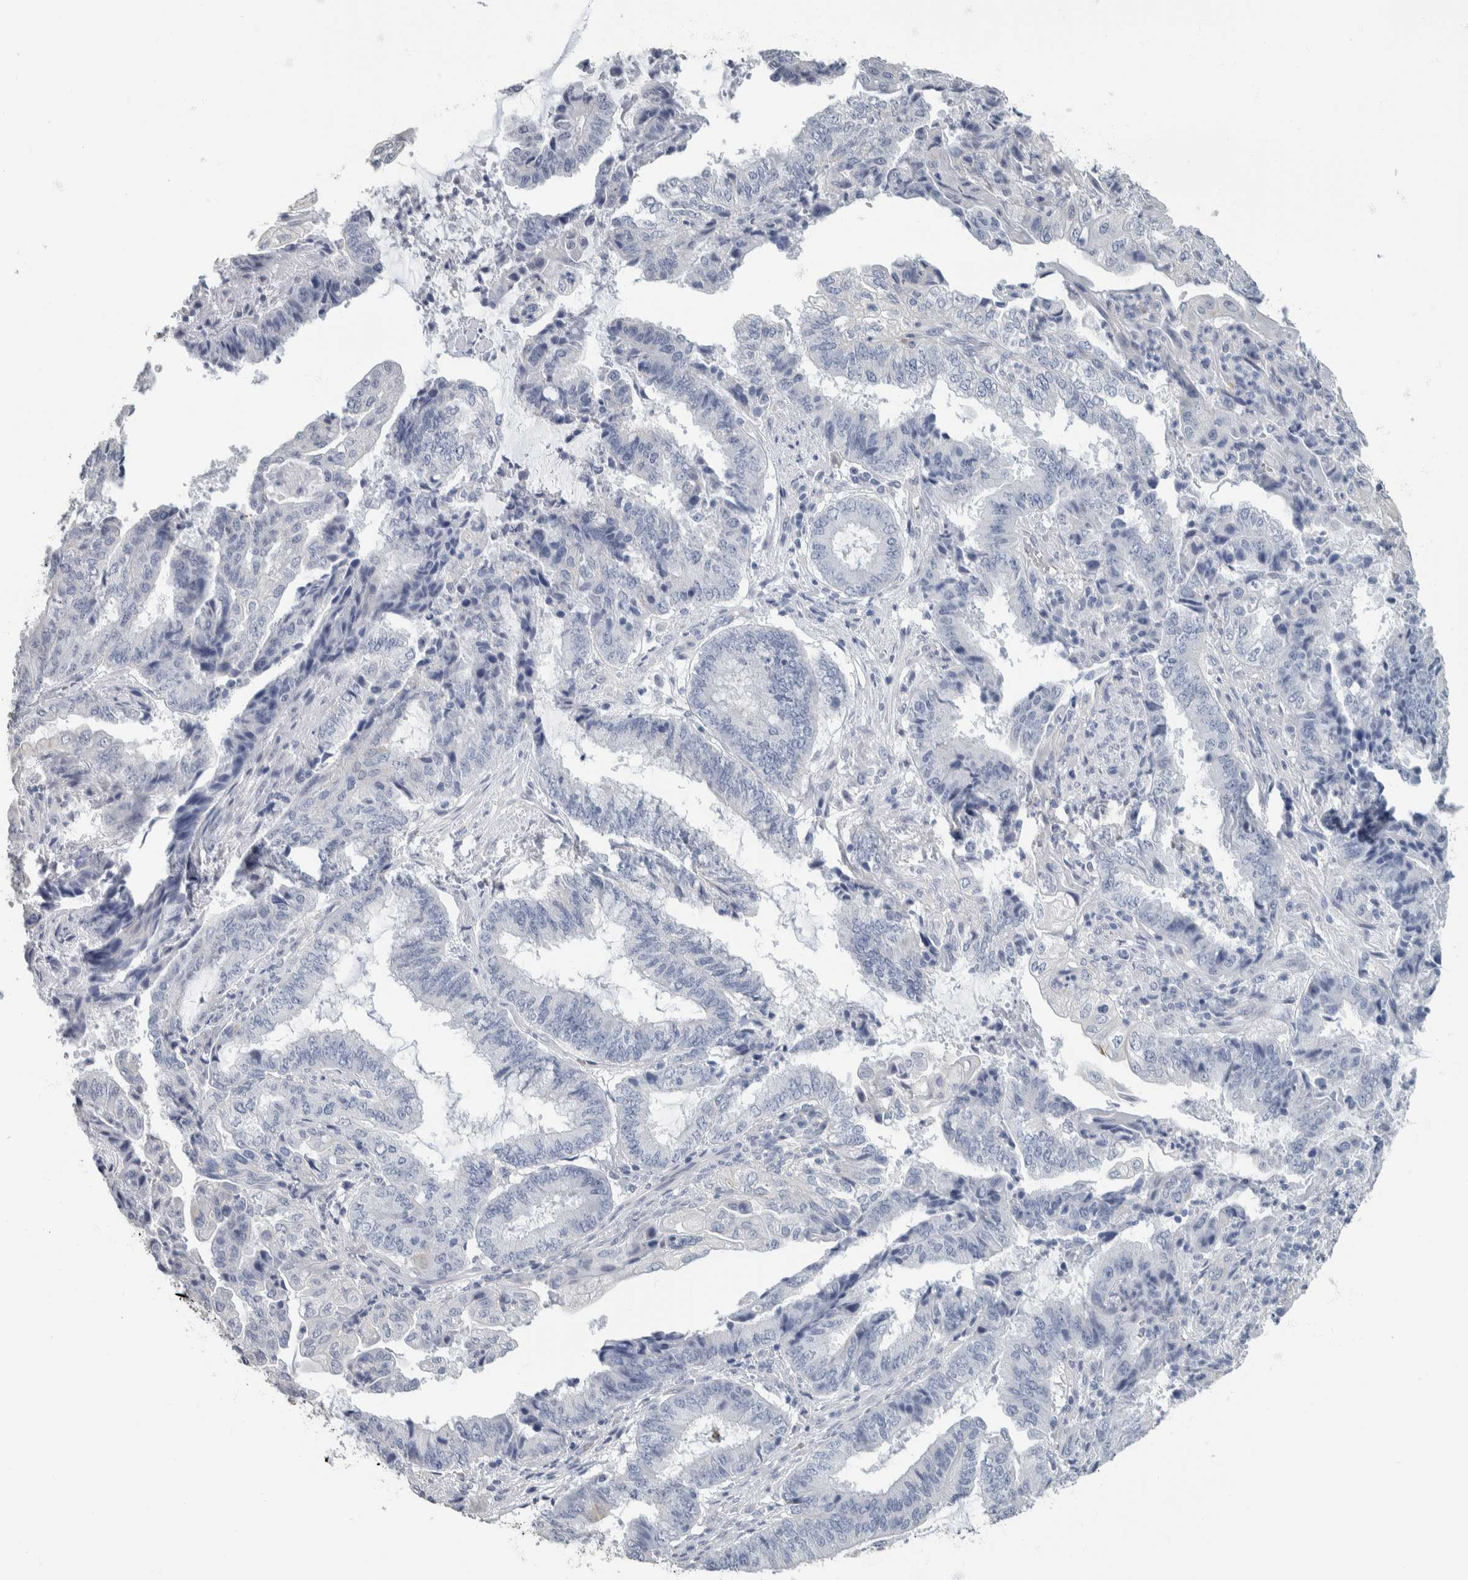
{"staining": {"intensity": "negative", "quantity": "none", "location": "none"}, "tissue": "endometrial cancer", "cell_type": "Tumor cells", "image_type": "cancer", "snomed": [{"axis": "morphology", "description": "Adenocarcinoma, NOS"}, {"axis": "topography", "description": "Endometrium"}], "caption": "High power microscopy image of an IHC micrograph of endometrial adenocarcinoma, revealing no significant staining in tumor cells.", "gene": "NEFM", "patient": {"sex": "female", "age": 51}}